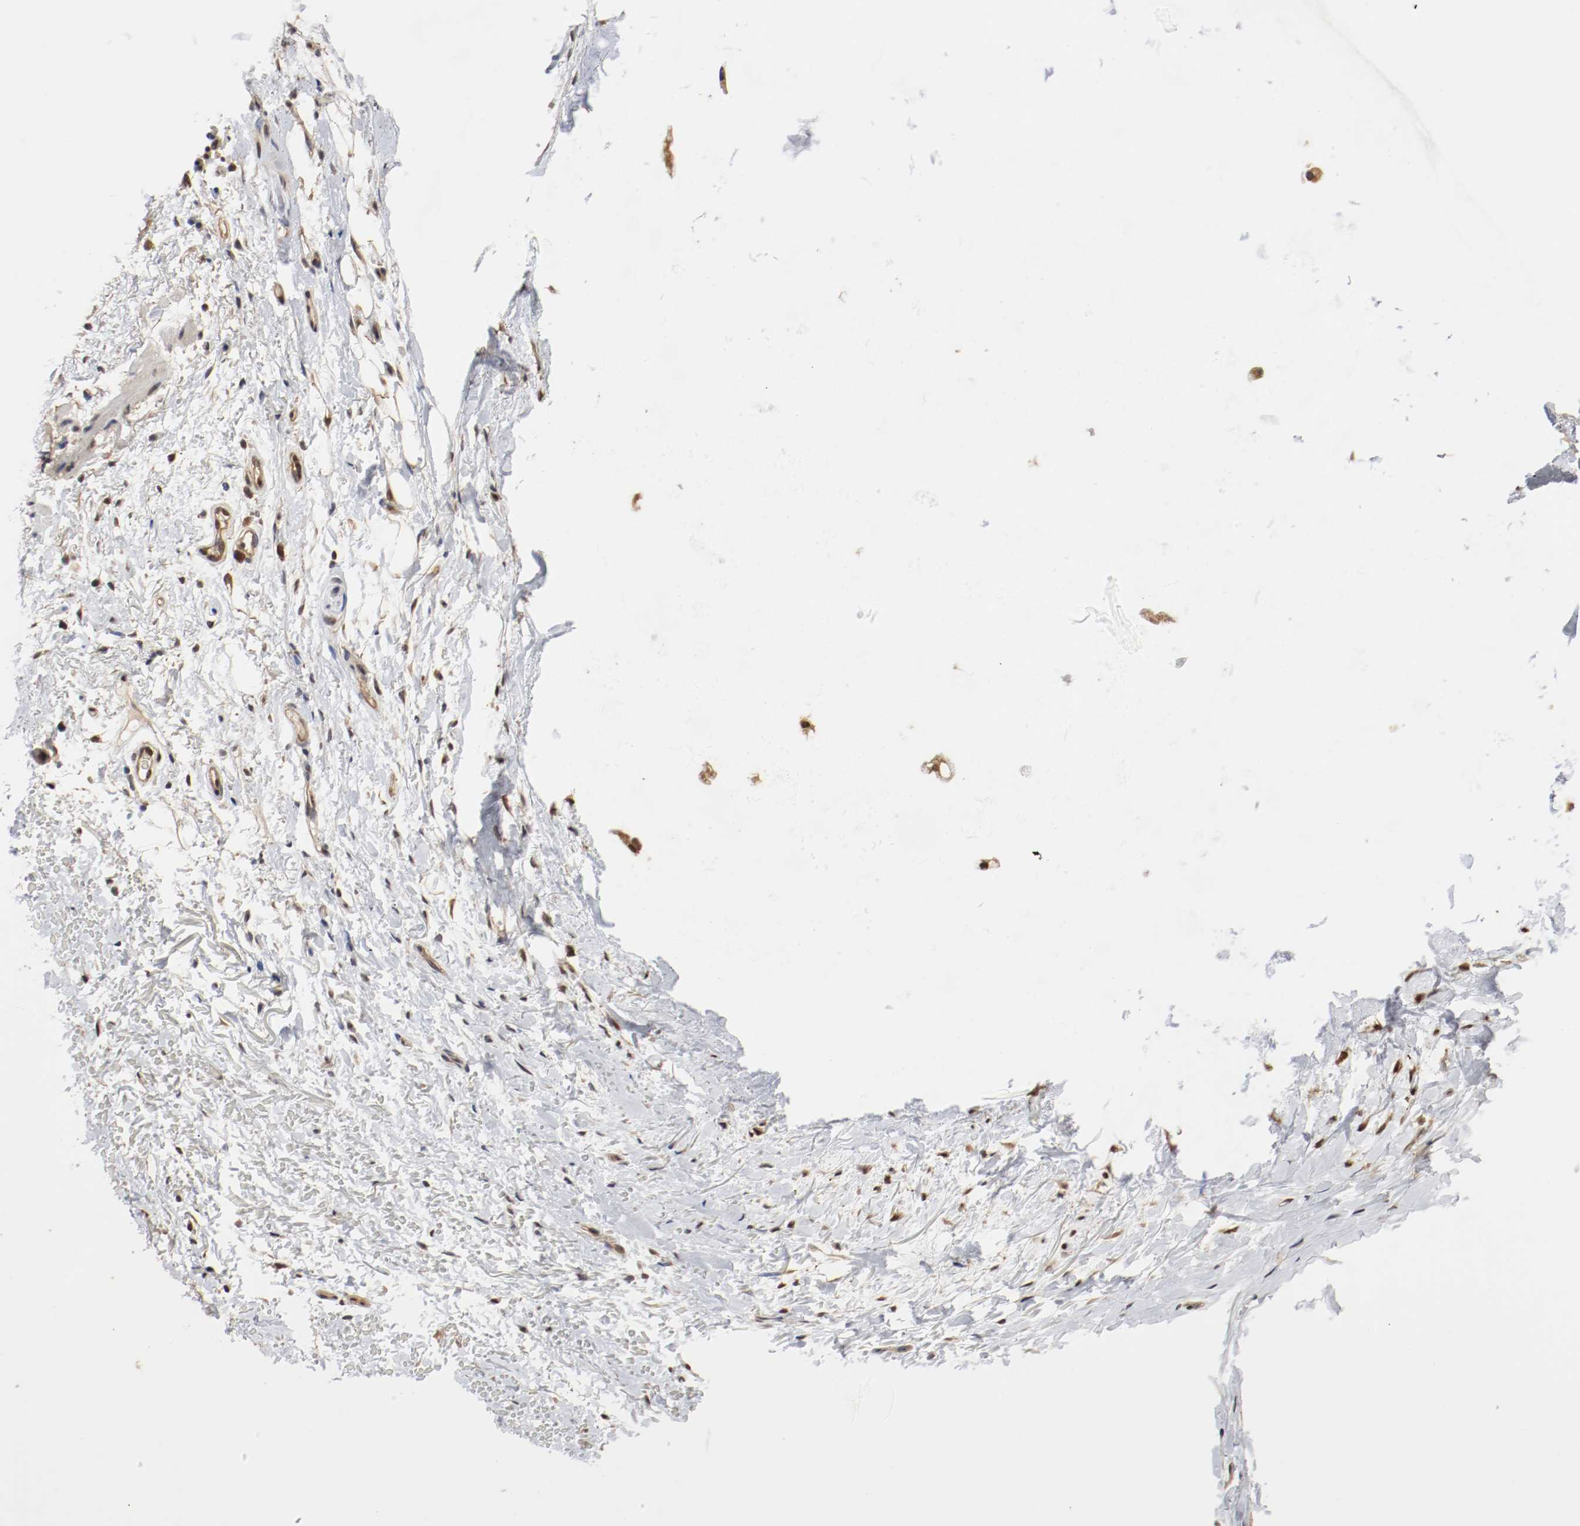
{"staining": {"intensity": "moderate", "quantity": "25%-75%", "location": "cytoplasmic/membranous"}, "tissue": "adipose tissue", "cell_type": "Adipocytes", "image_type": "normal", "snomed": [{"axis": "morphology", "description": "Normal tissue, NOS"}, {"axis": "topography", "description": "Cartilage tissue"}, {"axis": "topography", "description": "Bronchus"}], "caption": "Benign adipose tissue was stained to show a protein in brown. There is medium levels of moderate cytoplasmic/membranous staining in about 25%-75% of adipocytes. (IHC, brightfield microscopy, high magnification).", "gene": "AFG3L2", "patient": {"sex": "female", "age": 73}}